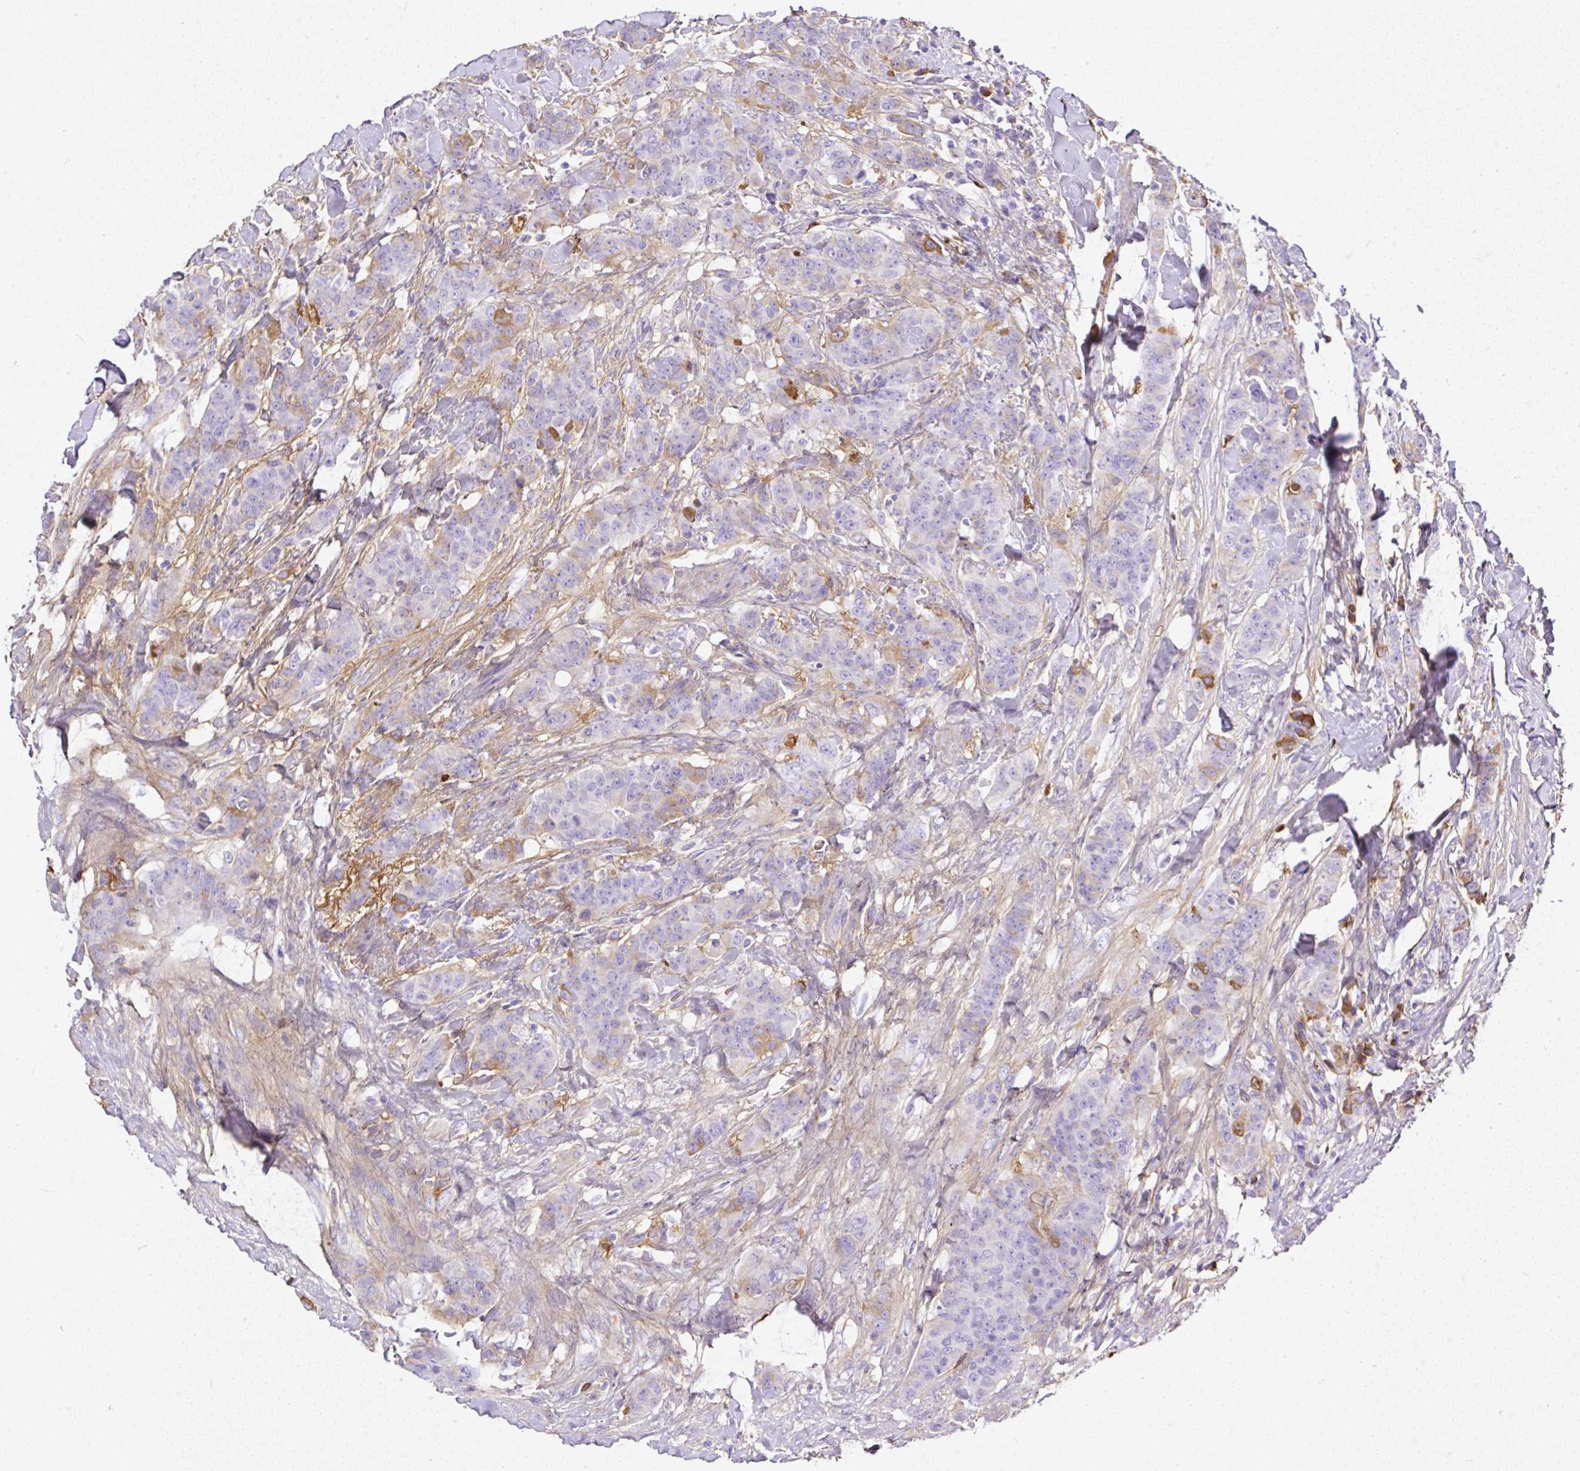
{"staining": {"intensity": "negative", "quantity": "none", "location": "none"}, "tissue": "breast cancer", "cell_type": "Tumor cells", "image_type": "cancer", "snomed": [{"axis": "morphology", "description": "Duct carcinoma"}, {"axis": "topography", "description": "Breast"}], "caption": "There is no significant expression in tumor cells of breast cancer. Nuclei are stained in blue.", "gene": "CLEC3B", "patient": {"sex": "female", "age": 40}}